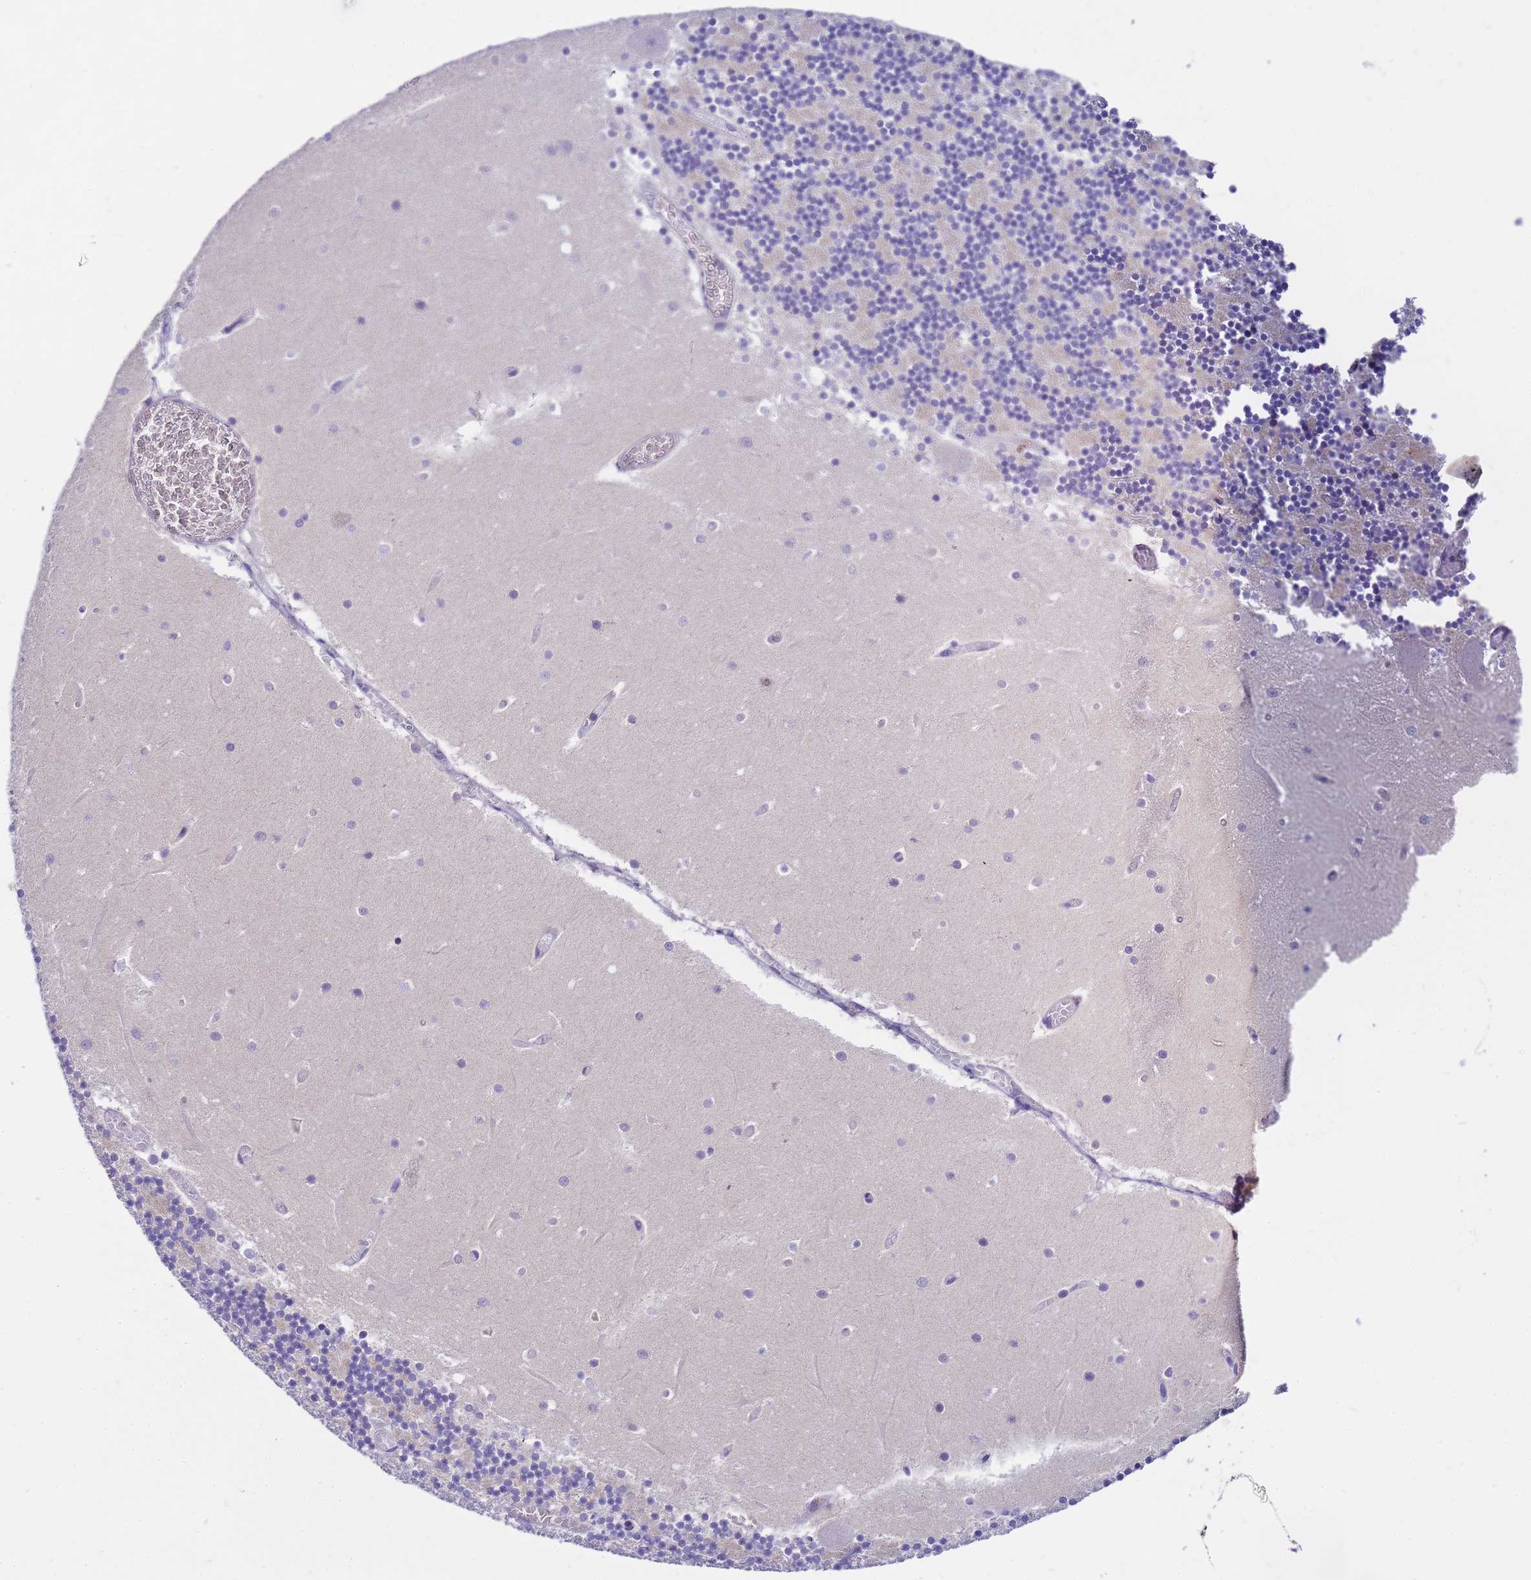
{"staining": {"intensity": "weak", "quantity": "<25%", "location": "cytoplasmic/membranous"}, "tissue": "cerebellum", "cell_type": "Cells in granular layer", "image_type": "normal", "snomed": [{"axis": "morphology", "description": "Normal tissue, NOS"}, {"axis": "topography", "description": "Cerebellum"}], "caption": "This is an immunohistochemistry (IHC) photomicrograph of unremarkable cerebellum. There is no staining in cells in granular layer.", "gene": "RIPPLY2", "patient": {"sex": "female", "age": 28}}